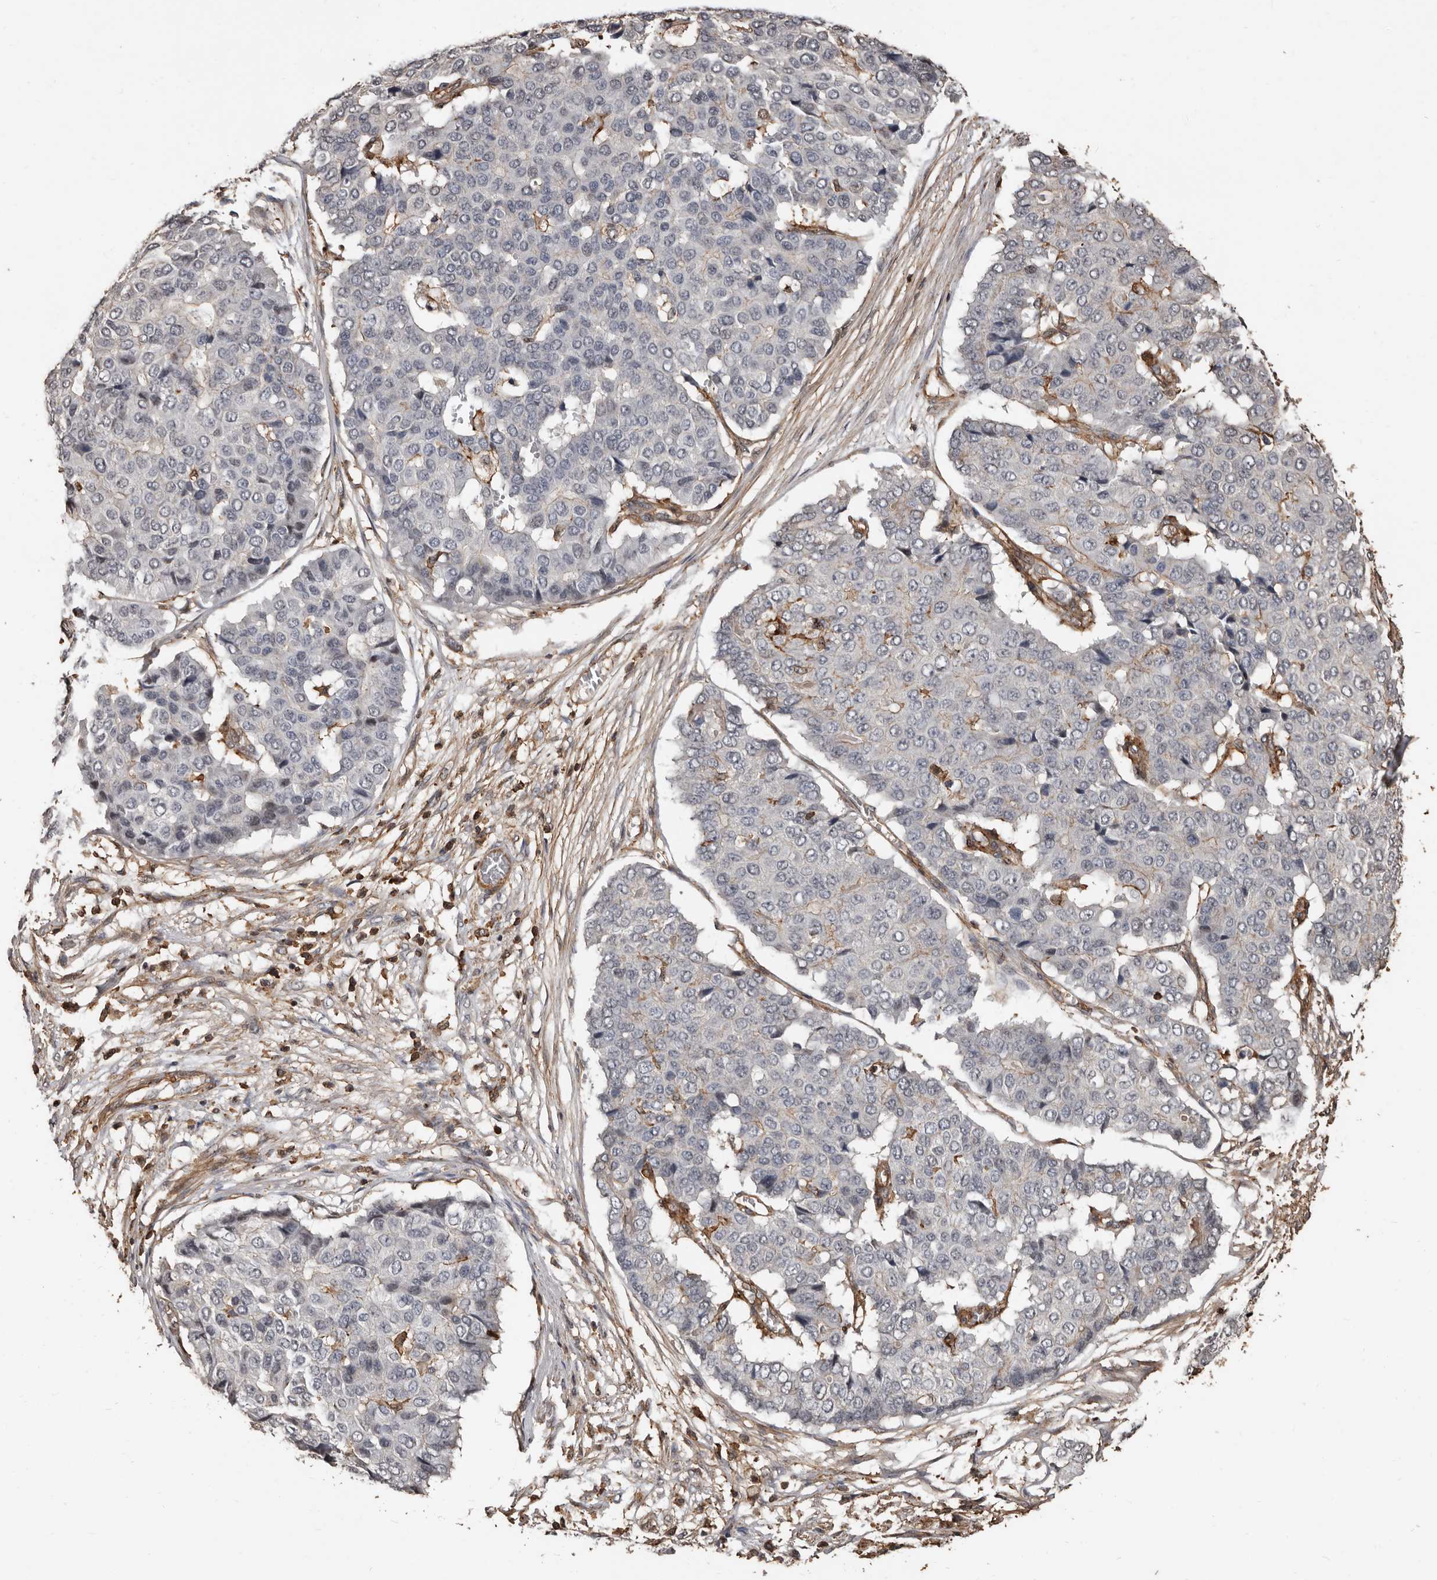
{"staining": {"intensity": "negative", "quantity": "none", "location": "none"}, "tissue": "pancreatic cancer", "cell_type": "Tumor cells", "image_type": "cancer", "snomed": [{"axis": "morphology", "description": "Adenocarcinoma, NOS"}, {"axis": "topography", "description": "Pancreas"}], "caption": "Immunohistochemical staining of adenocarcinoma (pancreatic) exhibits no significant positivity in tumor cells.", "gene": "GSK3A", "patient": {"sex": "male", "age": 50}}